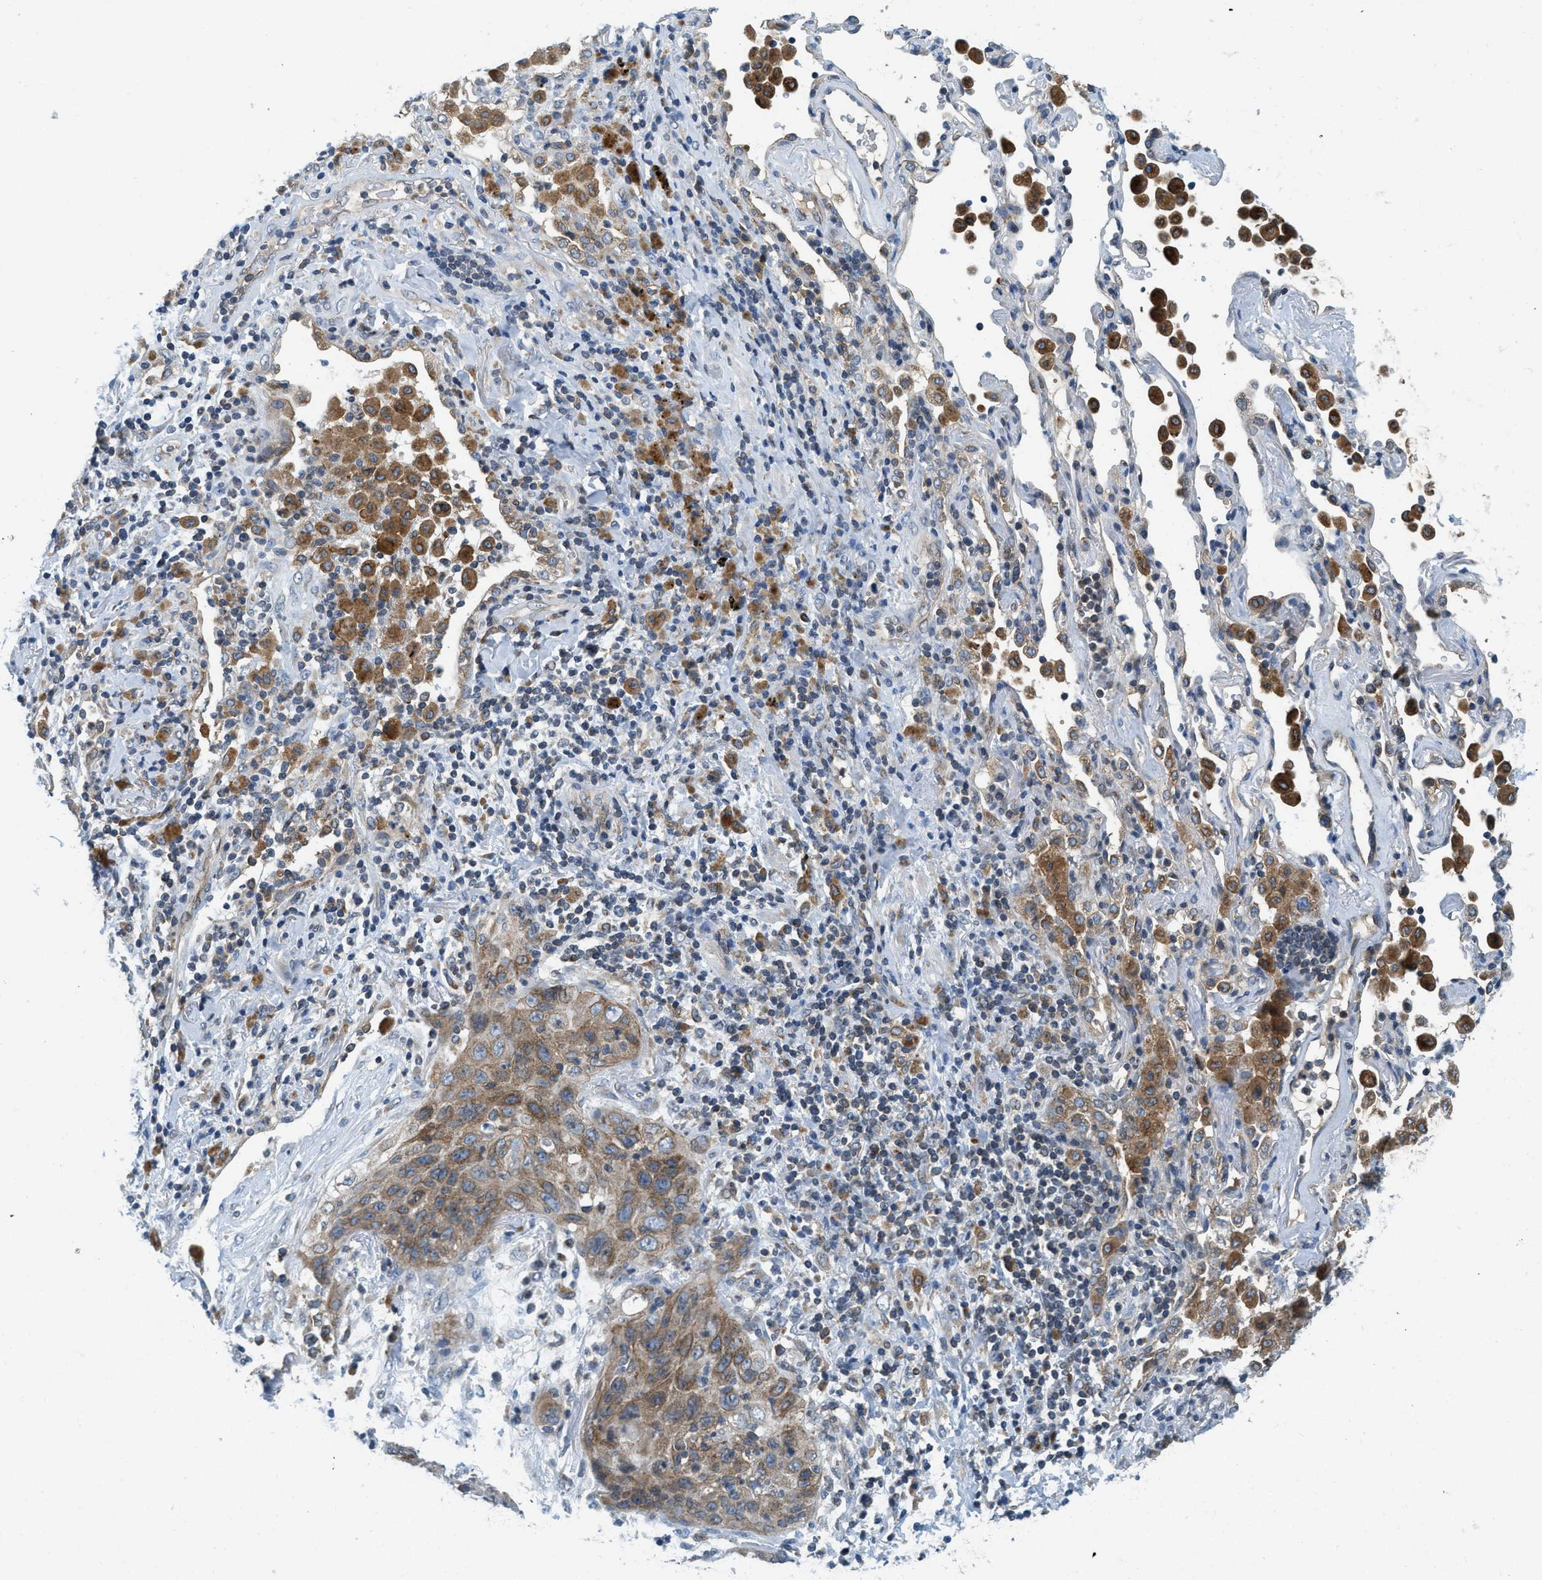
{"staining": {"intensity": "moderate", "quantity": ">75%", "location": "cytoplasmic/membranous"}, "tissue": "lung cancer", "cell_type": "Tumor cells", "image_type": "cancer", "snomed": [{"axis": "morphology", "description": "Squamous cell carcinoma, NOS"}, {"axis": "topography", "description": "Lung"}], "caption": "Immunohistochemistry of lung cancer (squamous cell carcinoma) demonstrates medium levels of moderate cytoplasmic/membranous staining in about >75% of tumor cells.", "gene": "BCAP31", "patient": {"sex": "female", "age": 67}}